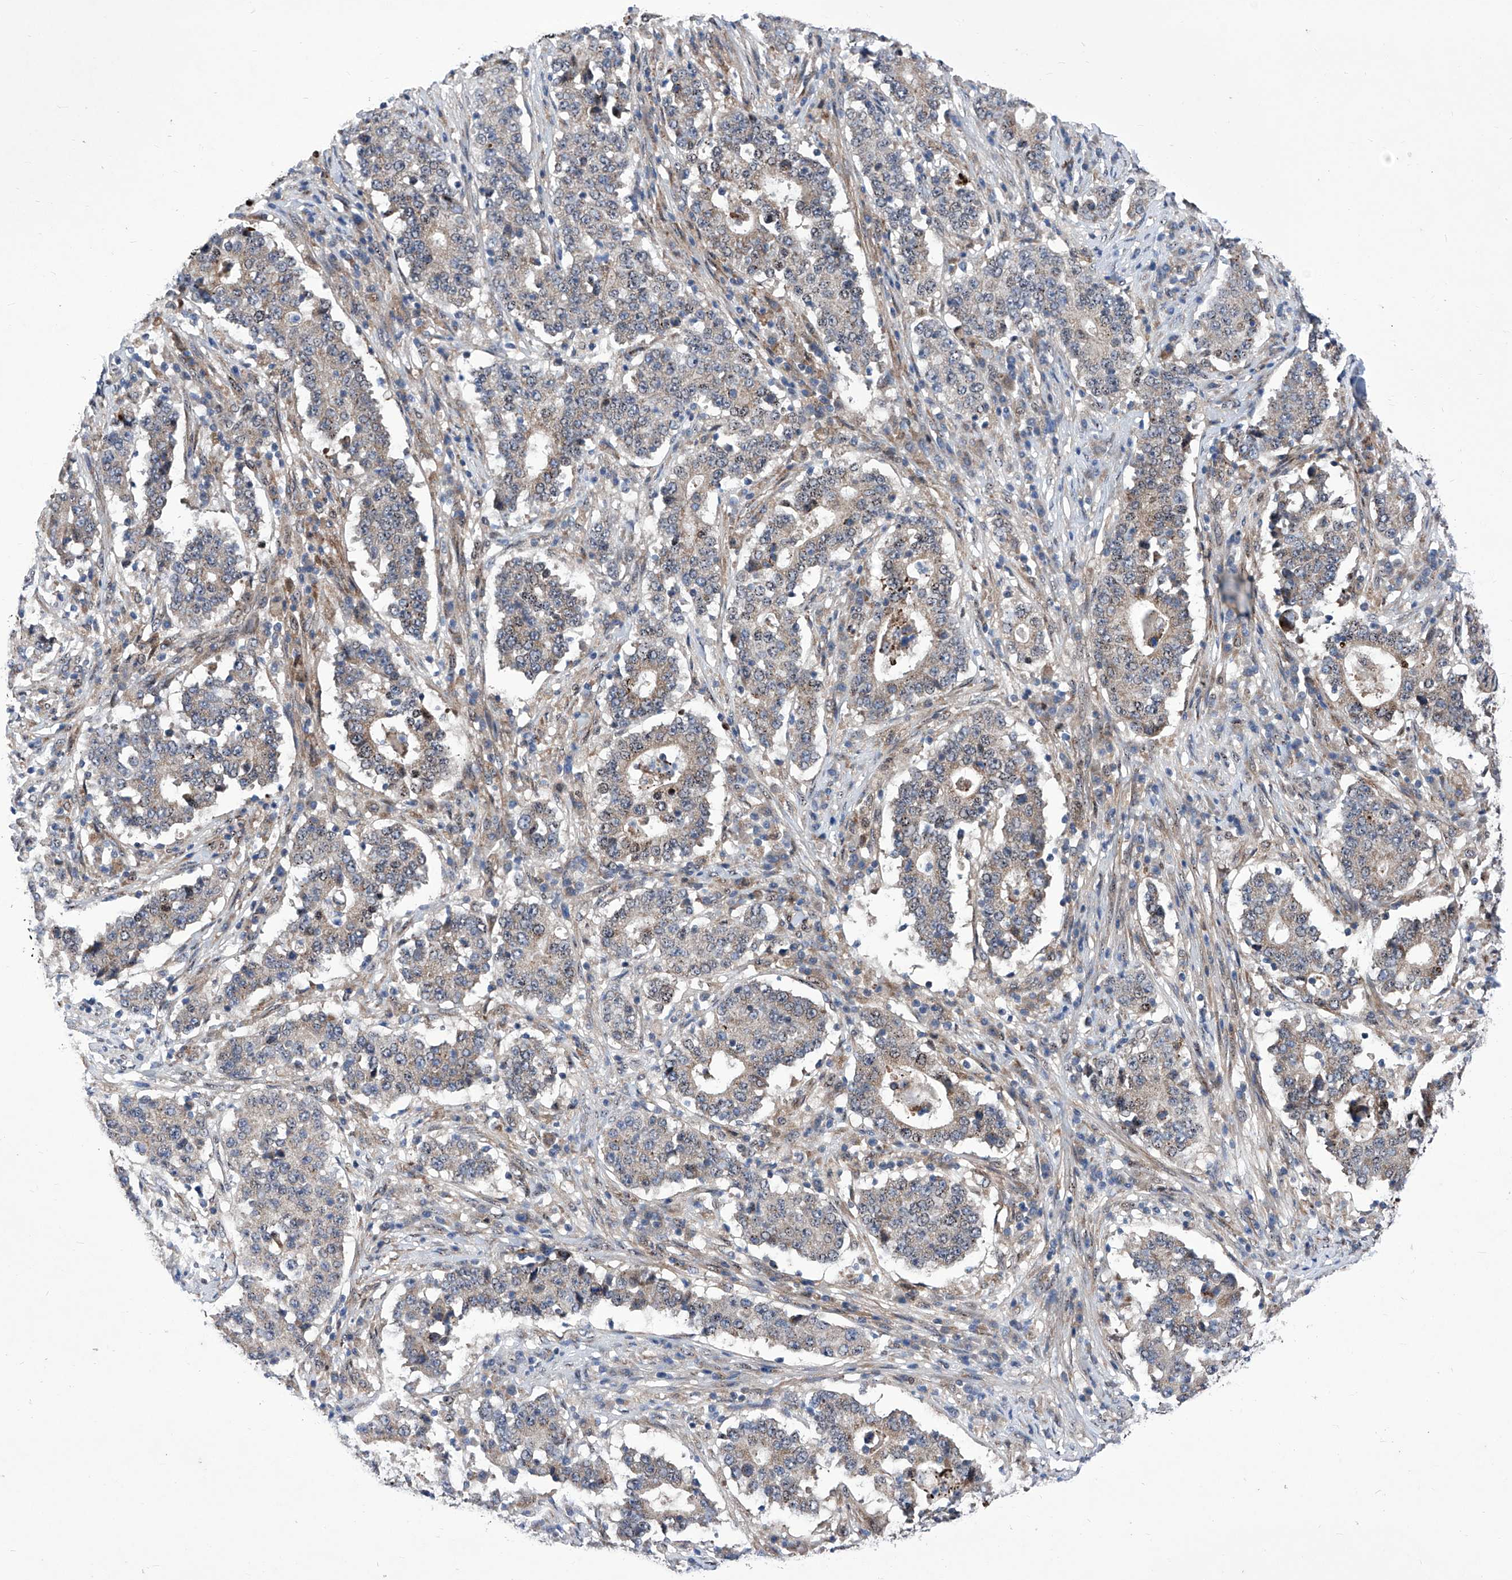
{"staining": {"intensity": "weak", "quantity": "<25%", "location": "cytoplasmic/membranous"}, "tissue": "stomach cancer", "cell_type": "Tumor cells", "image_type": "cancer", "snomed": [{"axis": "morphology", "description": "Adenocarcinoma, NOS"}, {"axis": "topography", "description": "Stomach"}], "caption": "Human stomach cancer (adenocarcinoma) stained for a protein using immunohistochemistry (IHC) displays no positivity in tumor cells.", "gene": "KTI12", "patient": {"sex": "male", "age": 59}}